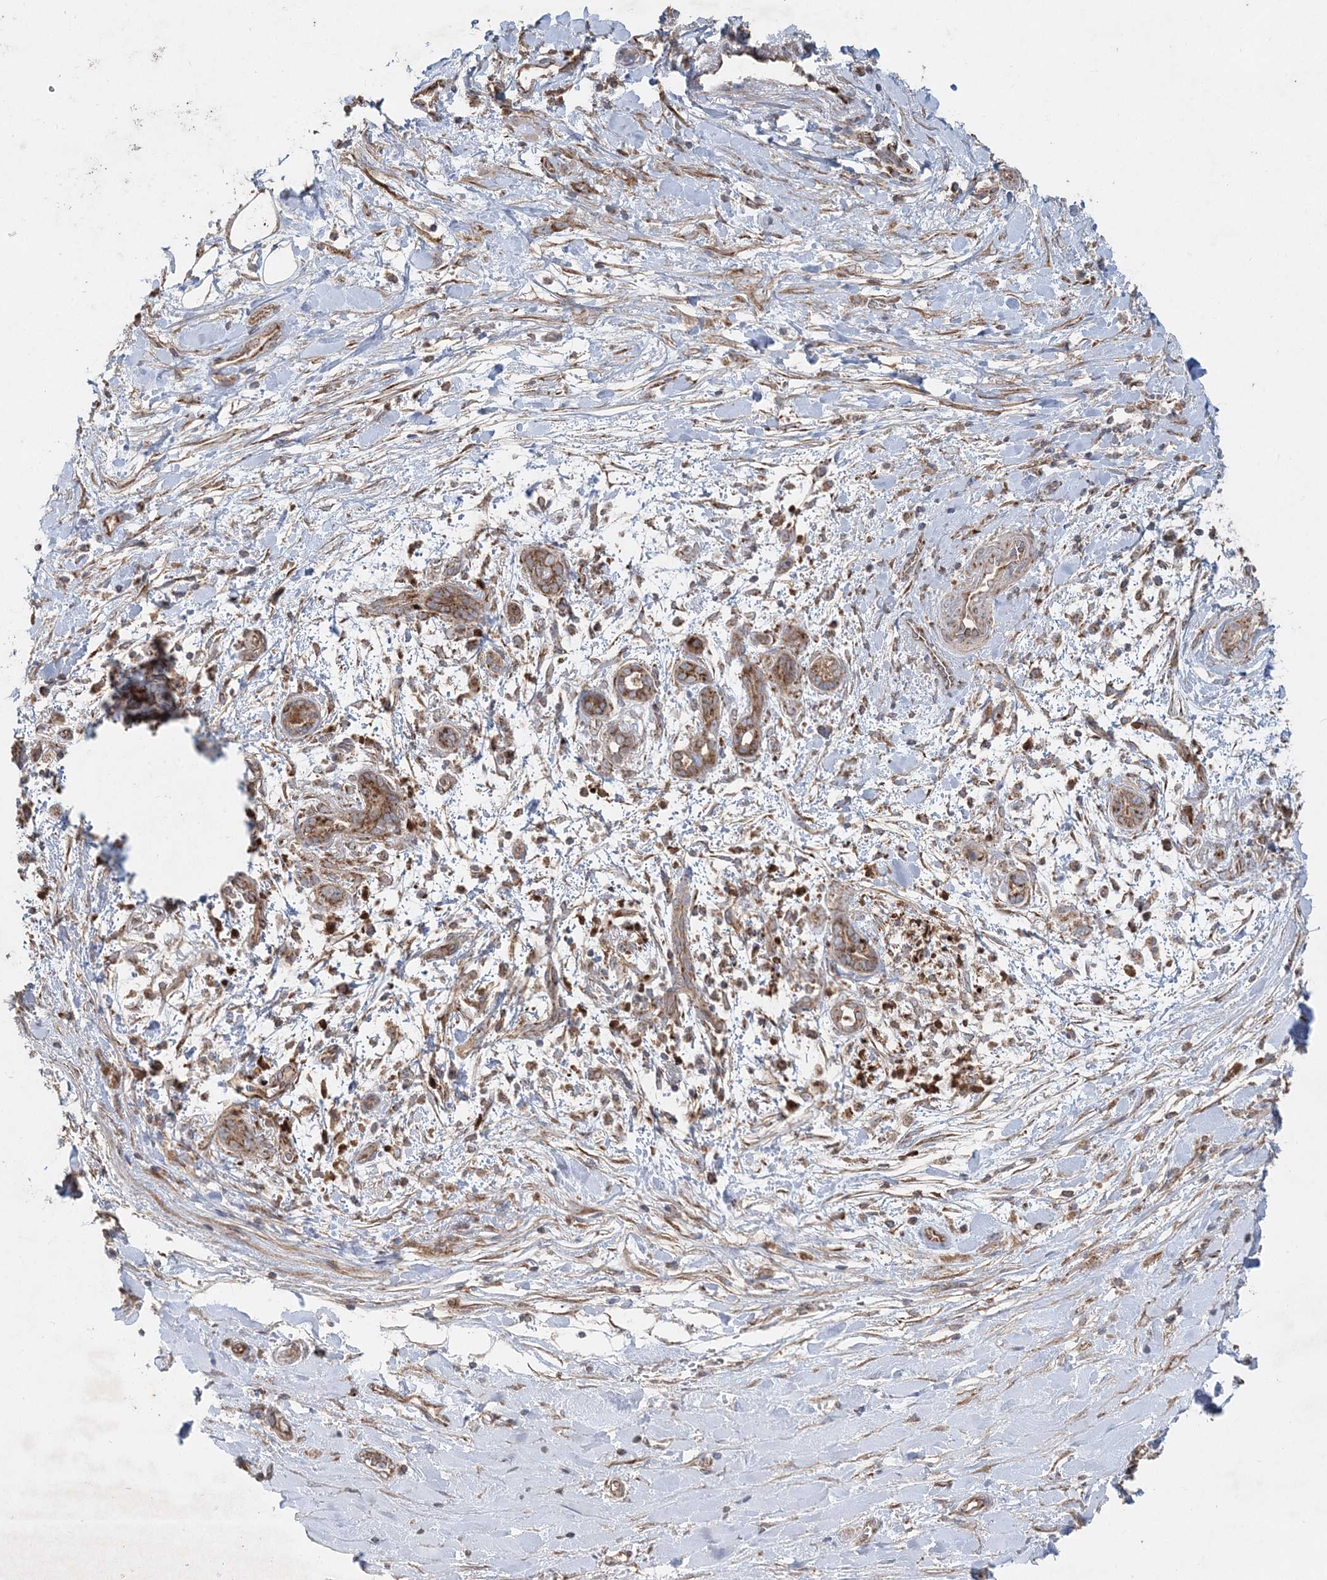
{"staining": {"intensity": "moderate", "quantity": ">75%", "location": "cytoplasmic/membranous"}, "tissue": "pancreatic cancer", "cell_type": "Tumor cells", "image_type": "cancer", "snomed": [{"axis": "morphology", "description": "Adenocarcinoma, NOS"}, {"axis": "topography", "description": "Pancreas"}], "caption": "A micrograph of adenocarcinoma (pancreatic) stained for a protein reveals moderate cytoplasmic/membranous brown staining in tumor cells.", "gene": "LRPPRC", "patient": {"sex": "female", "age": 78}}